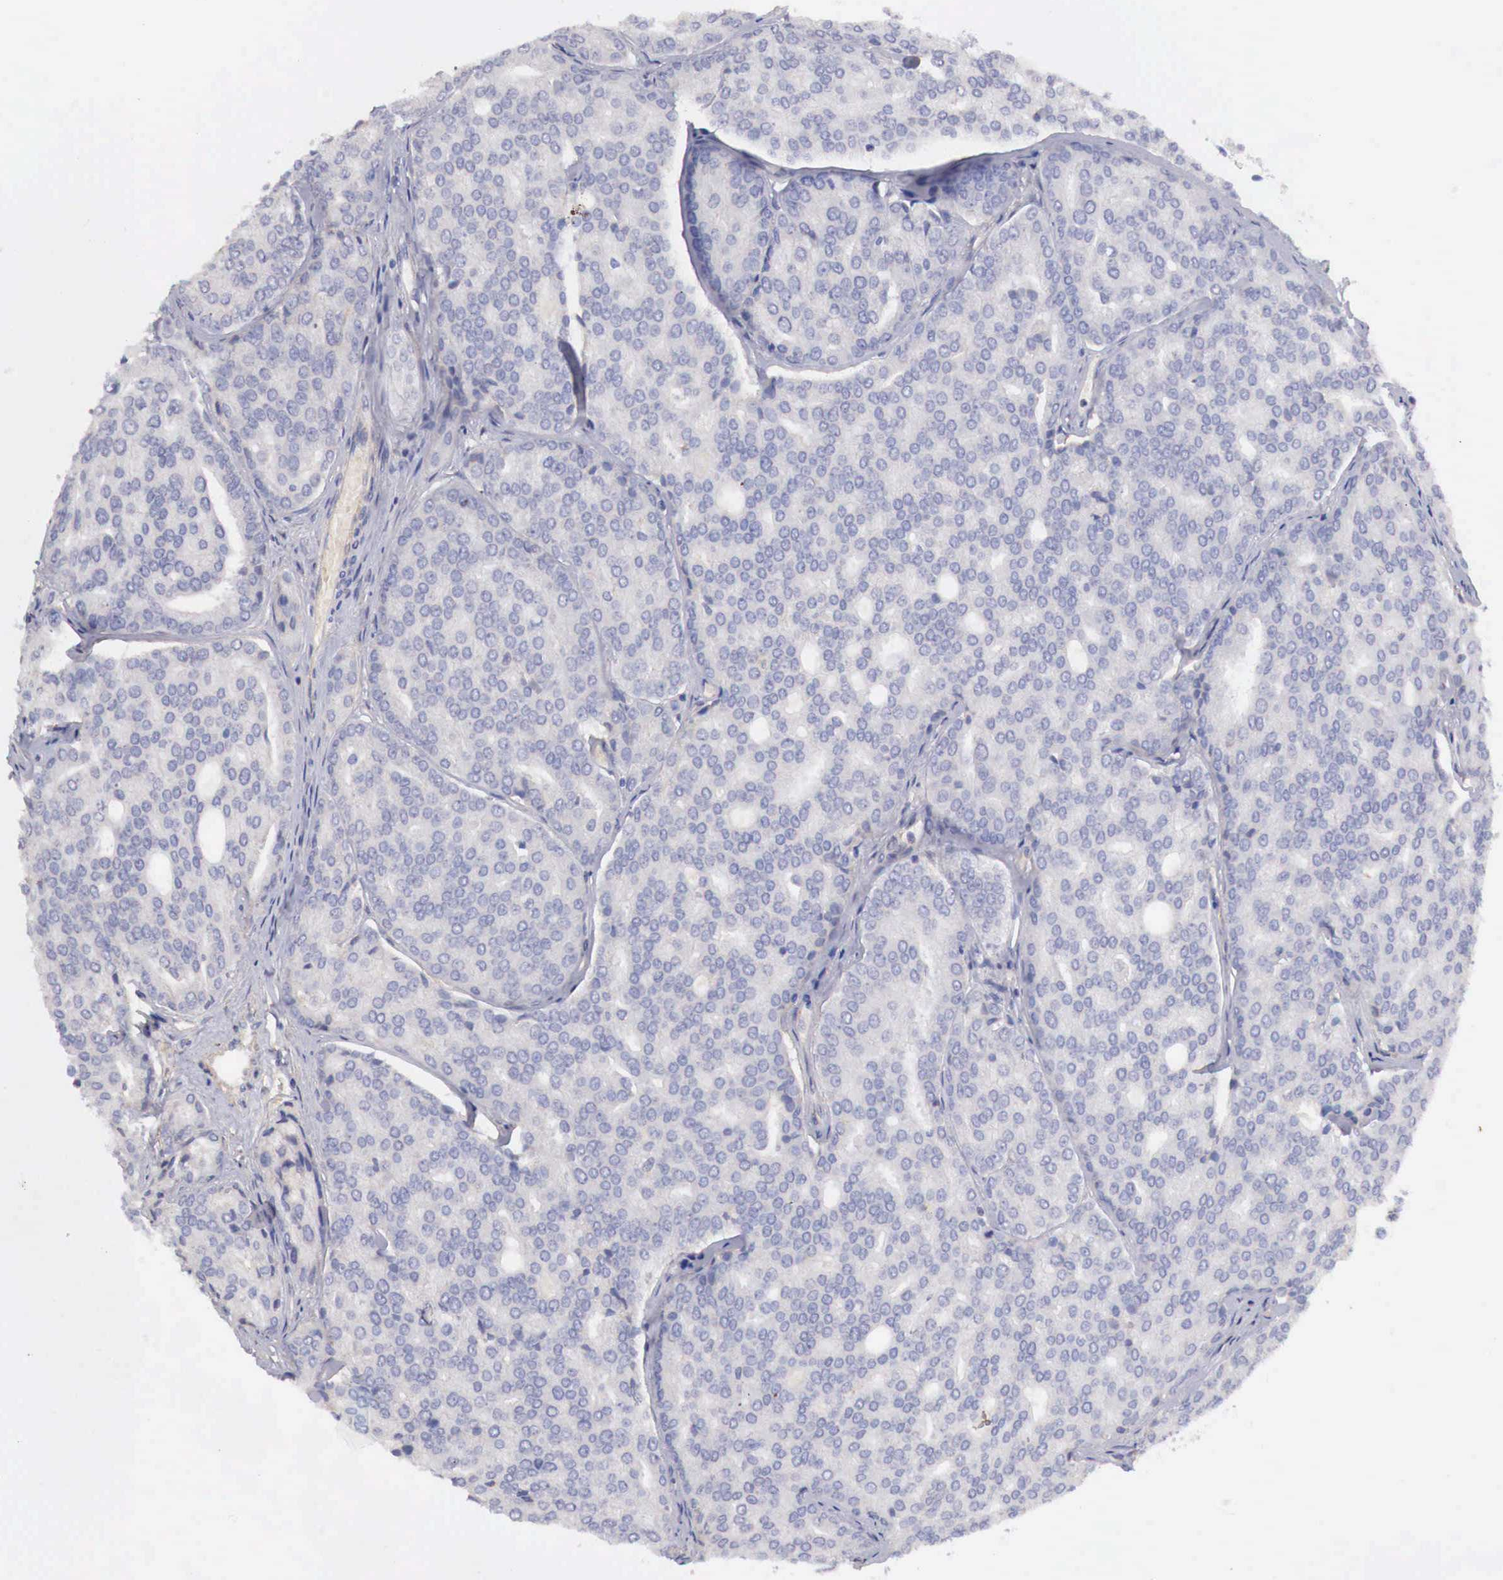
{"staining": {"intensity": "negative", "quantity": "none", "location": "none"}, "tissue": "prostate cancer", "cell_type": "Tumor cells", "image_type": "cancer", "snomed": [{"axis": "morphology", "description": "Adenocarcinoma, High grade"}, {"axis": "topography", "description": "Prostate"}], "caption": "Human prostate high-grade adenocarcinoma stained for a protein using immunohistochemistry demonstrates no staining in tumor cells.", "gene": "KLHDC7B", "patient": {"sex": "male", "age": 64}}